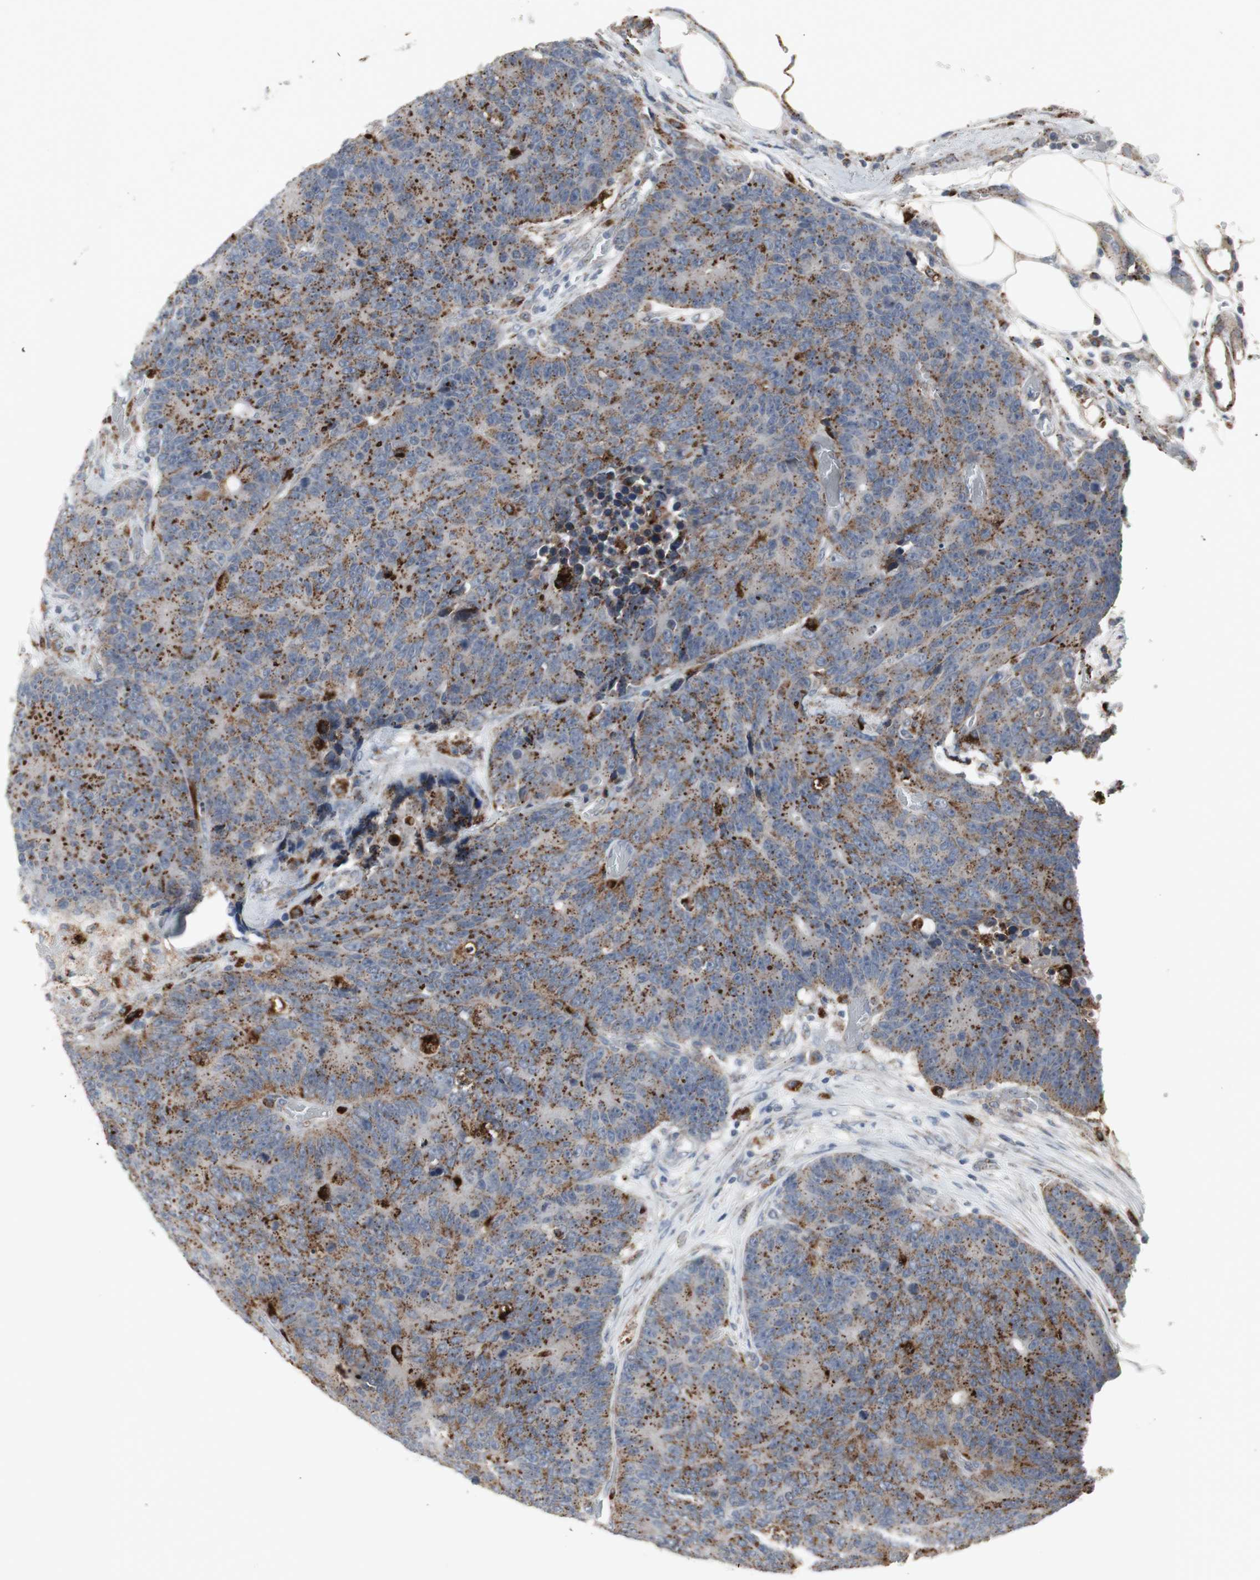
{"staining": {"intensity": "strong", "quantity": ">75%", "location": "cytoplasmic/membranous"}, "tissue": "colorectal cancer", "cell_type": "Tumor cells", "image_type": "cancer", "snomed": [{"axis": "morphology", "description": "Adenocarcinoma, NOS"}, {"axis": "topography", "description": "Colon"}], "caption": "A brown stain highlights strong cytoplasmic/membranous expression of a protein in human adenocarcinoma (colorectal) tumor cells.", "gene": "GBA1", "patient": {"sex": "female", "age": 86}}